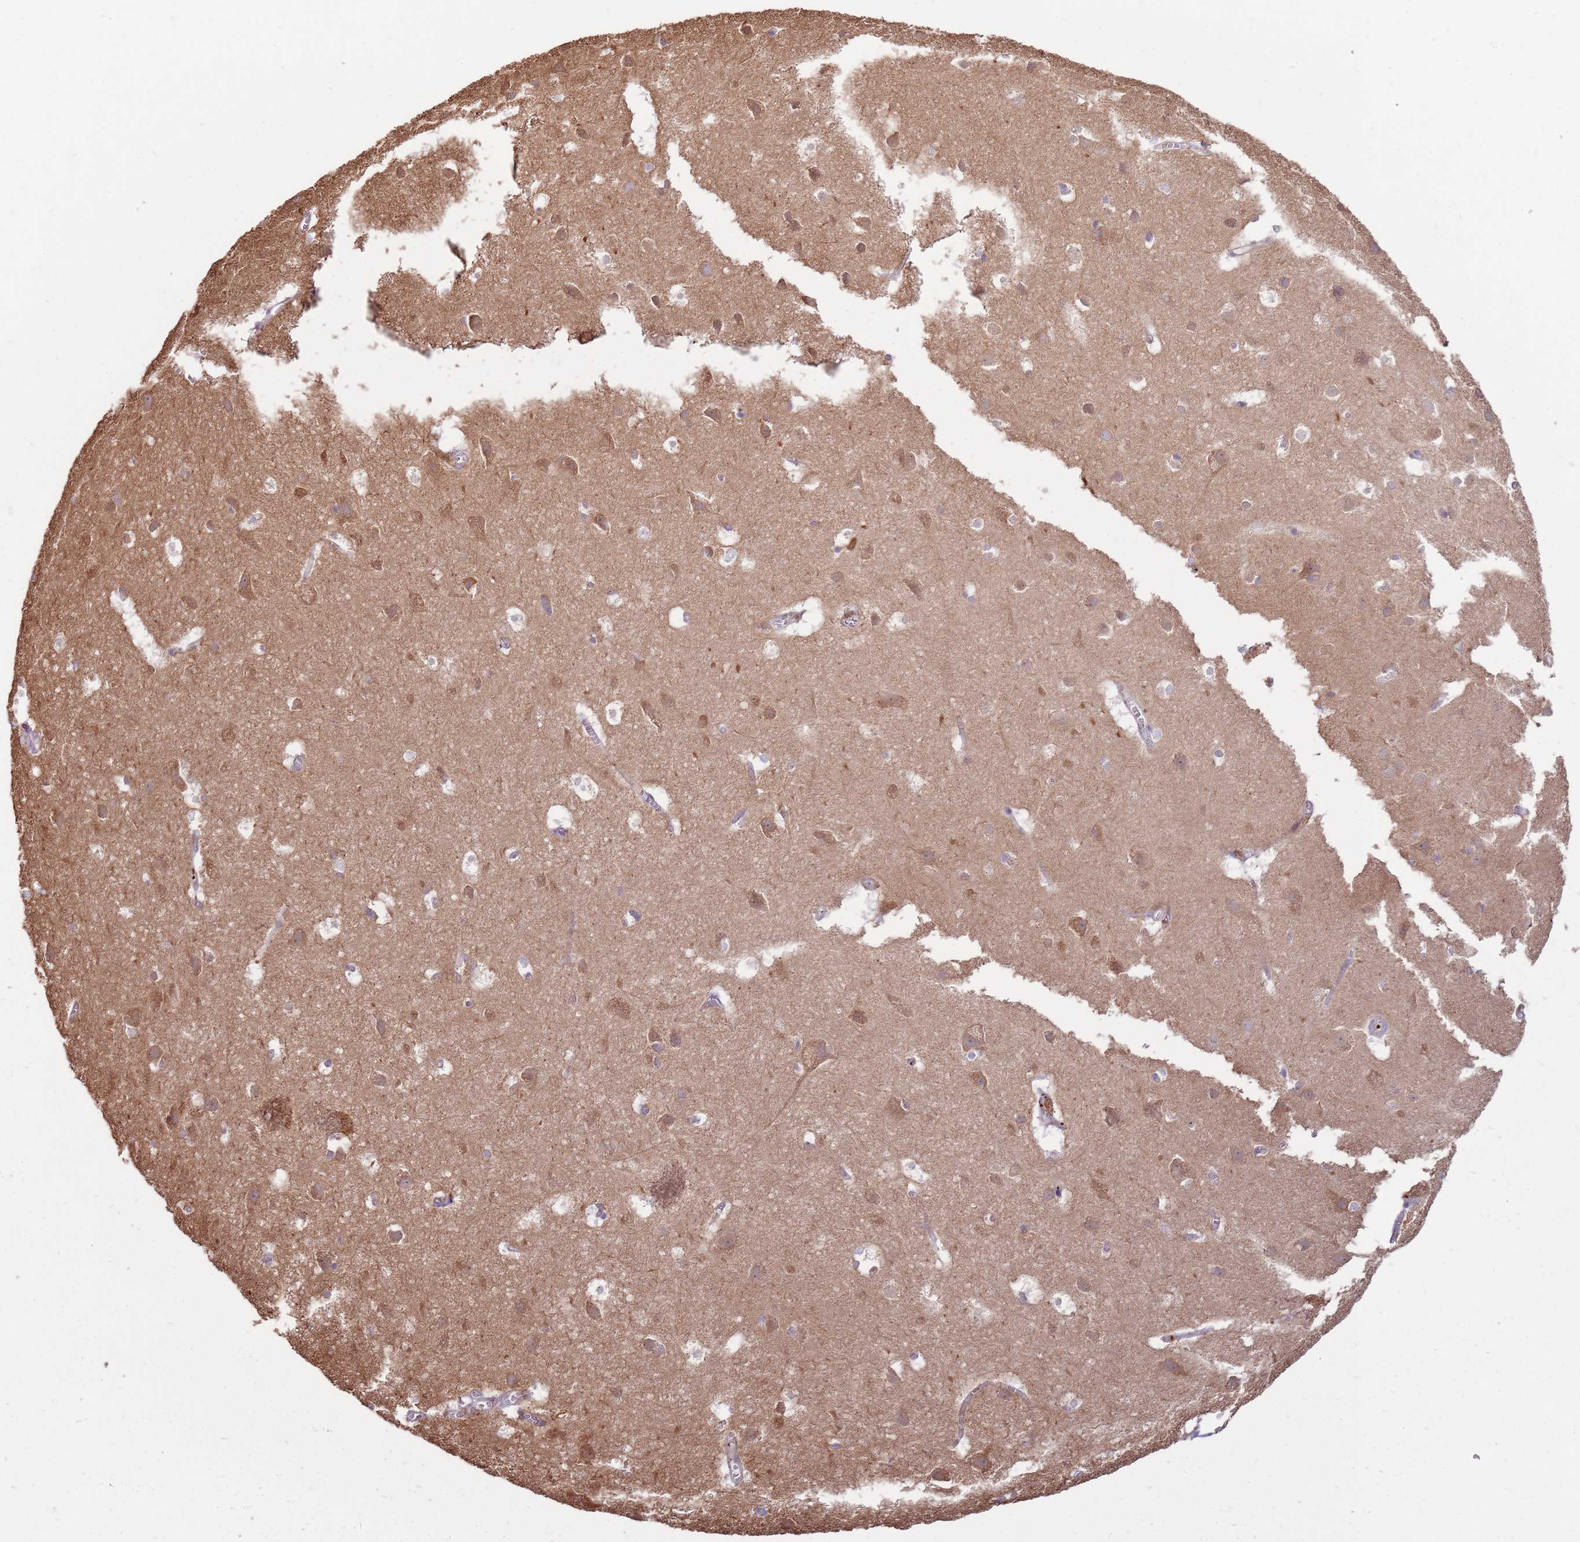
{"staining": {"intensity": "negative", "quantity": "none", "location": "none"}, "tissue": "cerebral cortex", "cell_type": "Endothelial cells", "image_type": "normal", "snomed": [{"axis": "morphology", "description": "Normal tissue, NOS"}, {"axis": "topography", "description": "Cerebral cortex"}], "caption": "Immunohistochemical staining of unremarkable cerebral cortex exhibits no significant expression in endothelial cells. (DAB immunohistochemistry with hematoxylin counter stain).", "gene": "EMC1", "patient": {"sex": "male", "age": 54}}